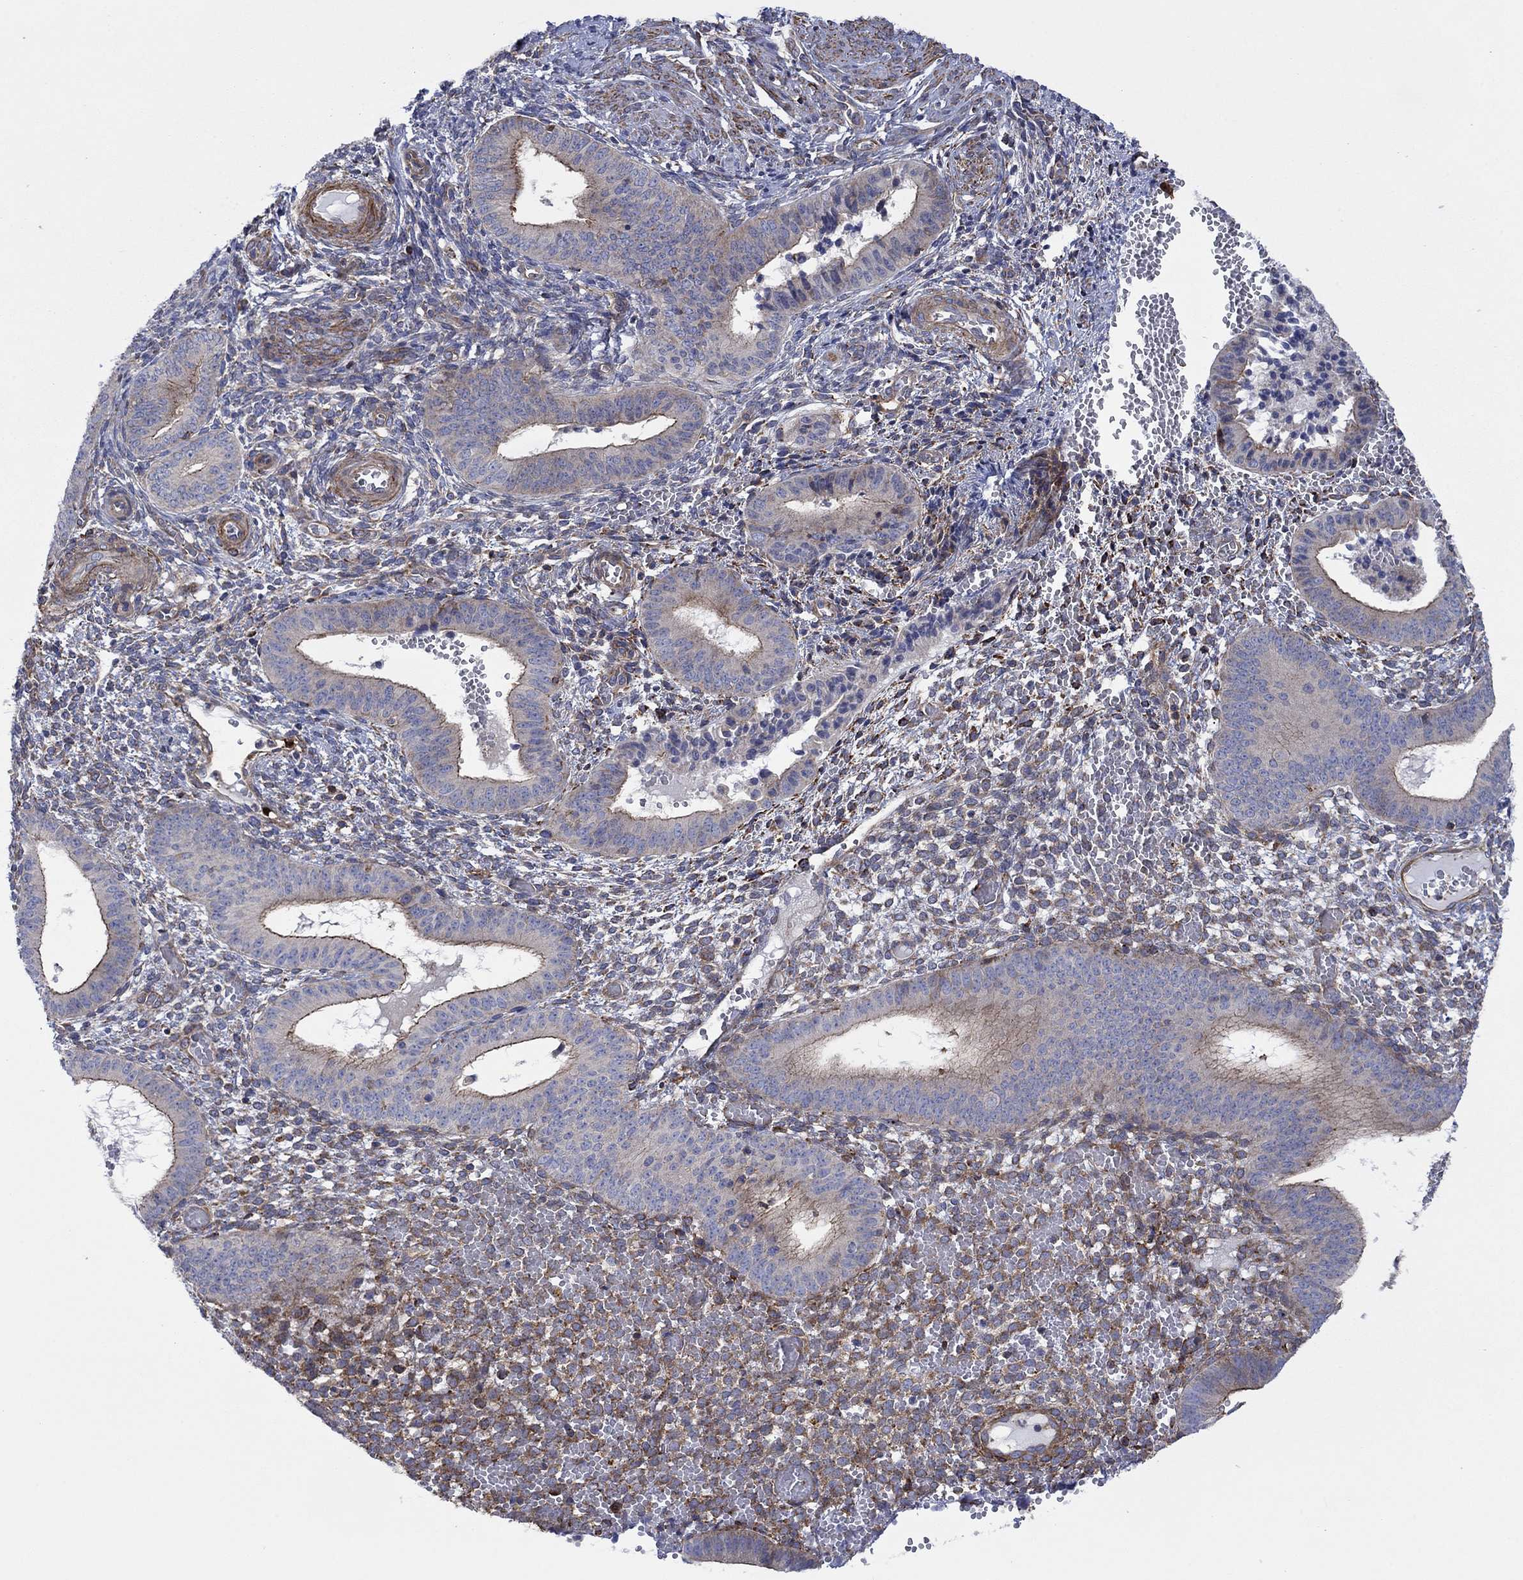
{"staining": {"intensity": "moderate", "quantity": "25%-75%", "location": "cytoplasmic/membranous"}, "tissue": "endometrium", "cell_type": "Cells in endometrial stroma", "image_type": "normal", "snomed": [{"axis": "morphology", "description": "Normal tissue, NOS"}, {"axis": "topography", "description": "Endometrium"}], "caption": "Protein expression analysis of normal human endometrium reveals moderate cytoplasmic/membranous staining in about 25%-75% of cells in endometrial stroma. The staining is performed using DAB brown chromogen to label protein expression. The nuclei are counter-stained blue using hematoxylin.", "gene": "PAG1", "patient": {"sex": "female", "age": 42}}